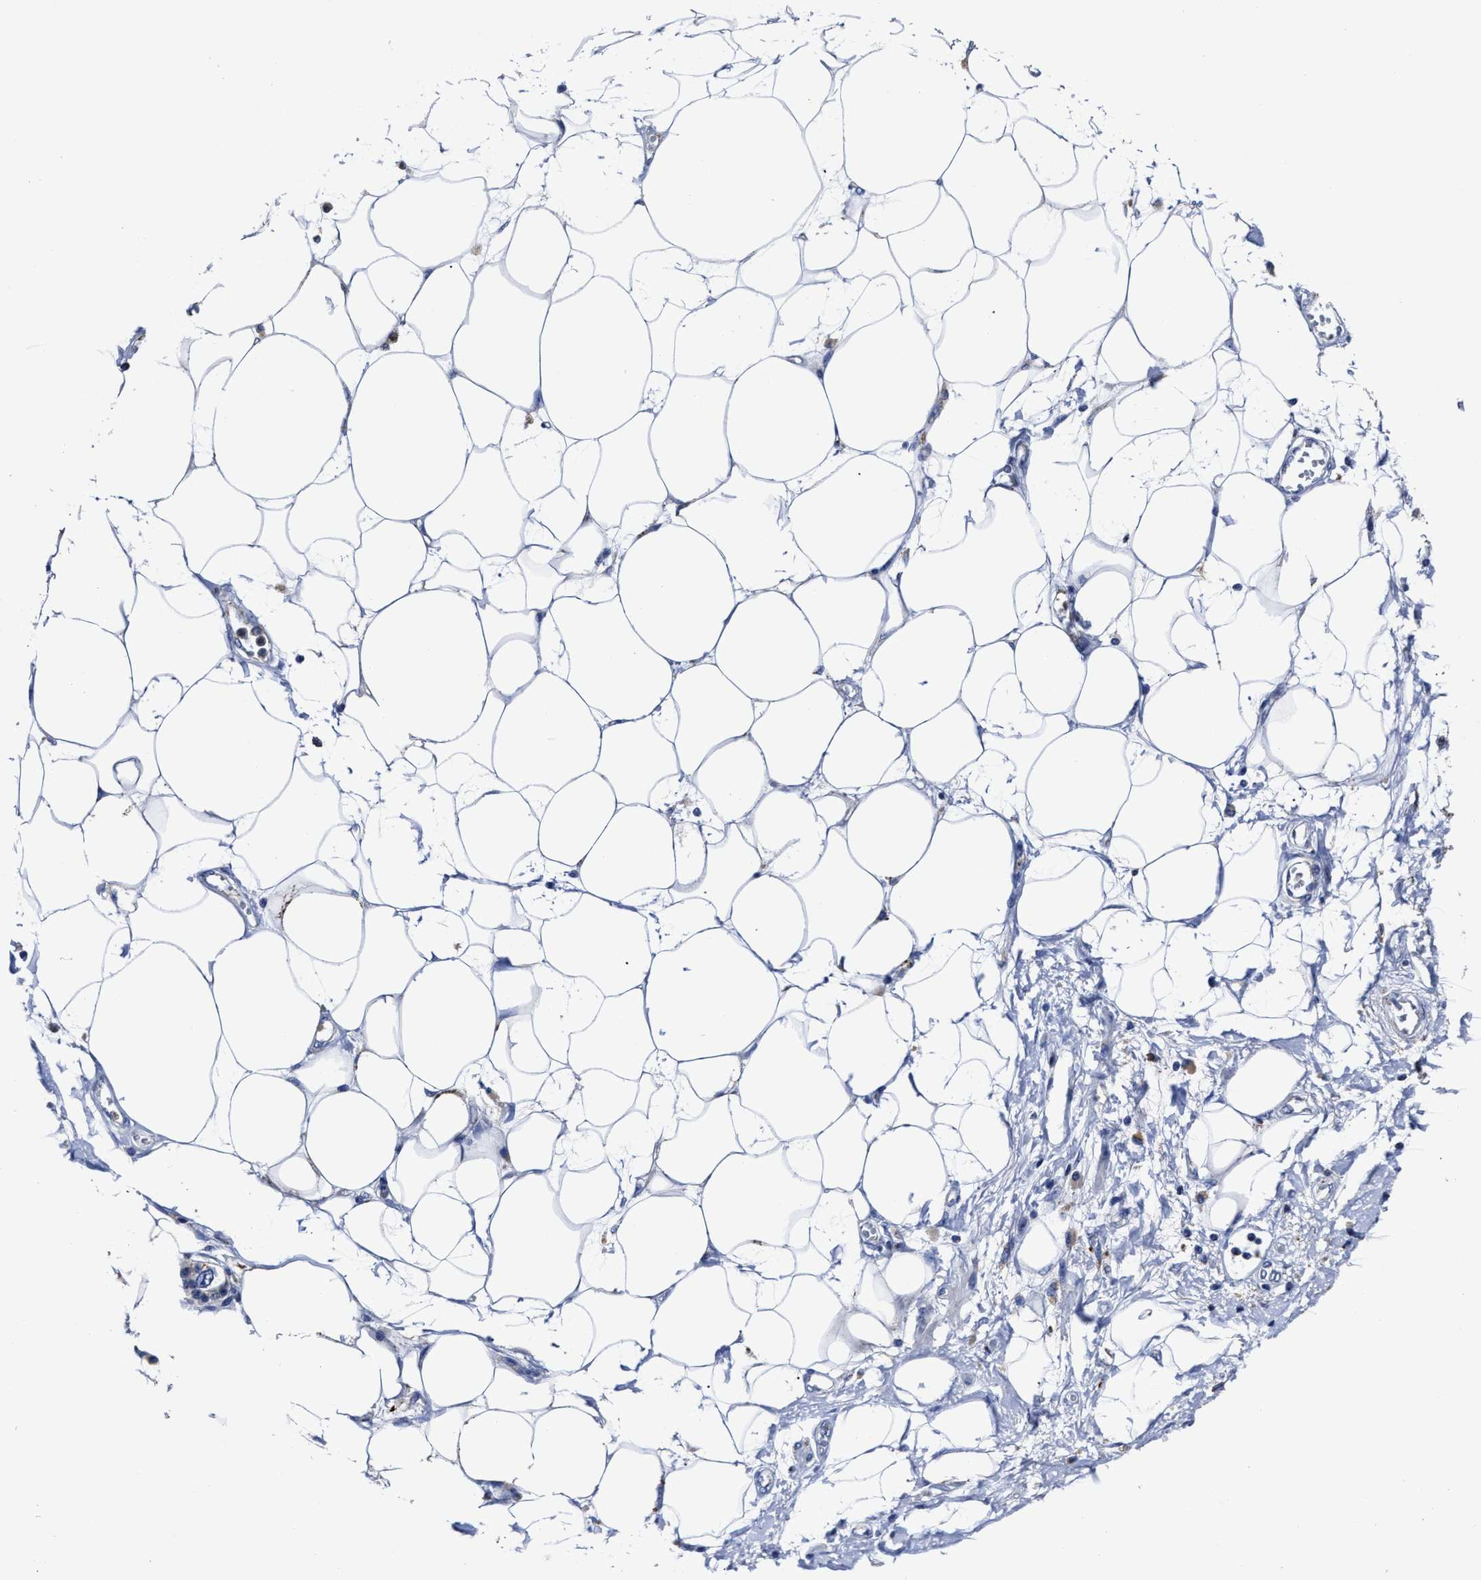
{"staining": {"intensity": "negative", "quantity": "none", "location": "none"}, "tissue": "adipose tissue", "cell_type": "Adipocytes", "image_type": "normal", "snomed": [{"axis": "morphology", "description": "Normal tissue, NOS"}, {"axis": "morphology", "description": "Adenocarcinoma, NOS"}, {"axis": "topography", "description": "Duodenum"}, {"axis": "topography", "description": "Peripheral nerve tissue"}], "caption": "The micrograph reveals no significant staining in adipocytes of adipose tissue.", "gene": "LAMTOR4", "patient": {"sex": "female", "age": 60}}